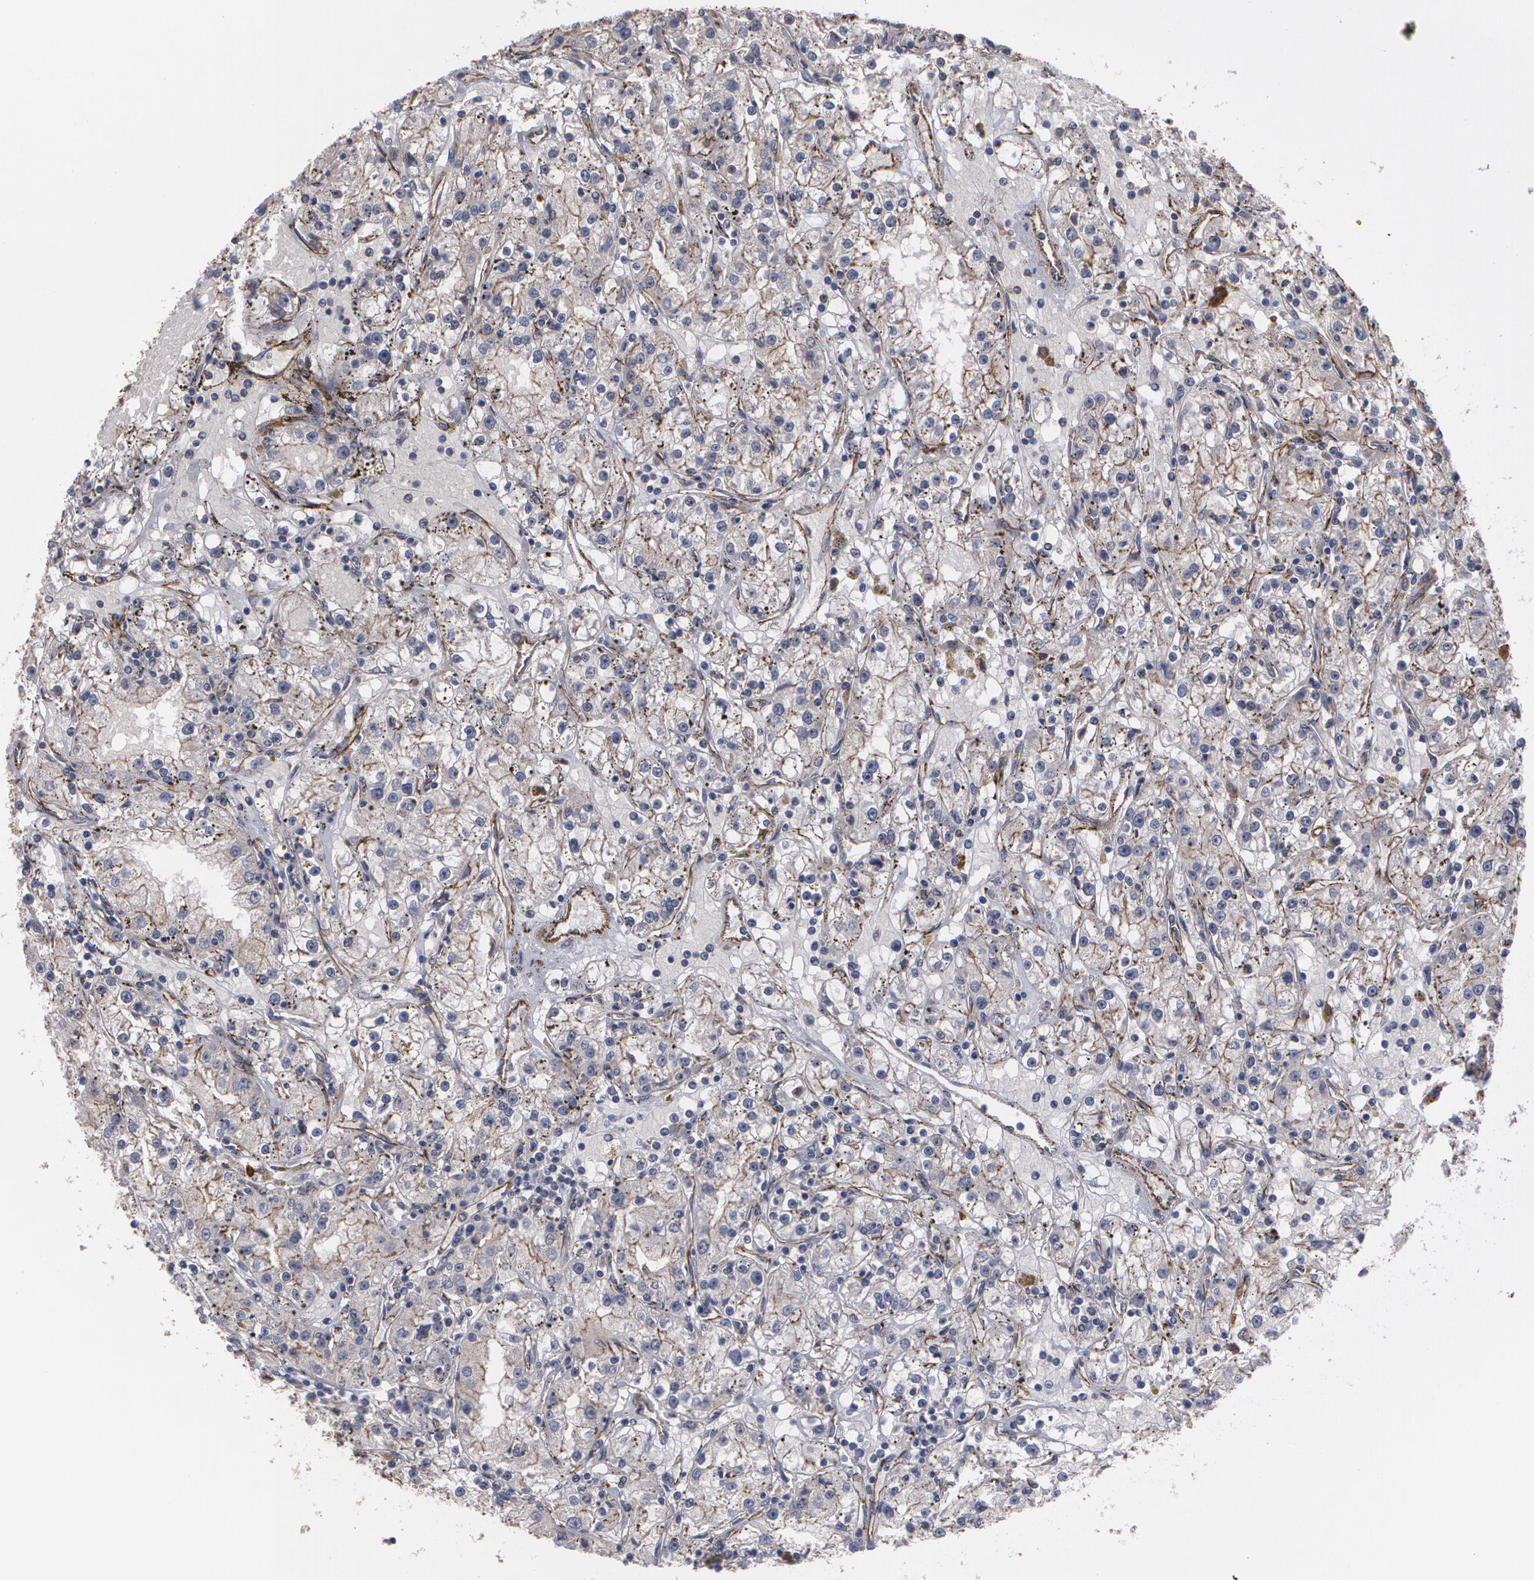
{"staining": {"intensity": "weak", "quantity": ">75%", "location": "cytoplasmic/membranous"}, "tissue": "renal cancer", "cell_type": "Tumor cells", "image_type": "cancer", "snomed": [{"axis": "morphology", "description": "Adenocarcinoma, NOS"}, {"axis": "topography", "description": "Kidney"}], "caption": "Human renal adenocarcinoma stained with a protein marker exhibits weak staining in tumor cells.", "gene": "TJP1", "patient": {"sex": "male", "age": 56}}